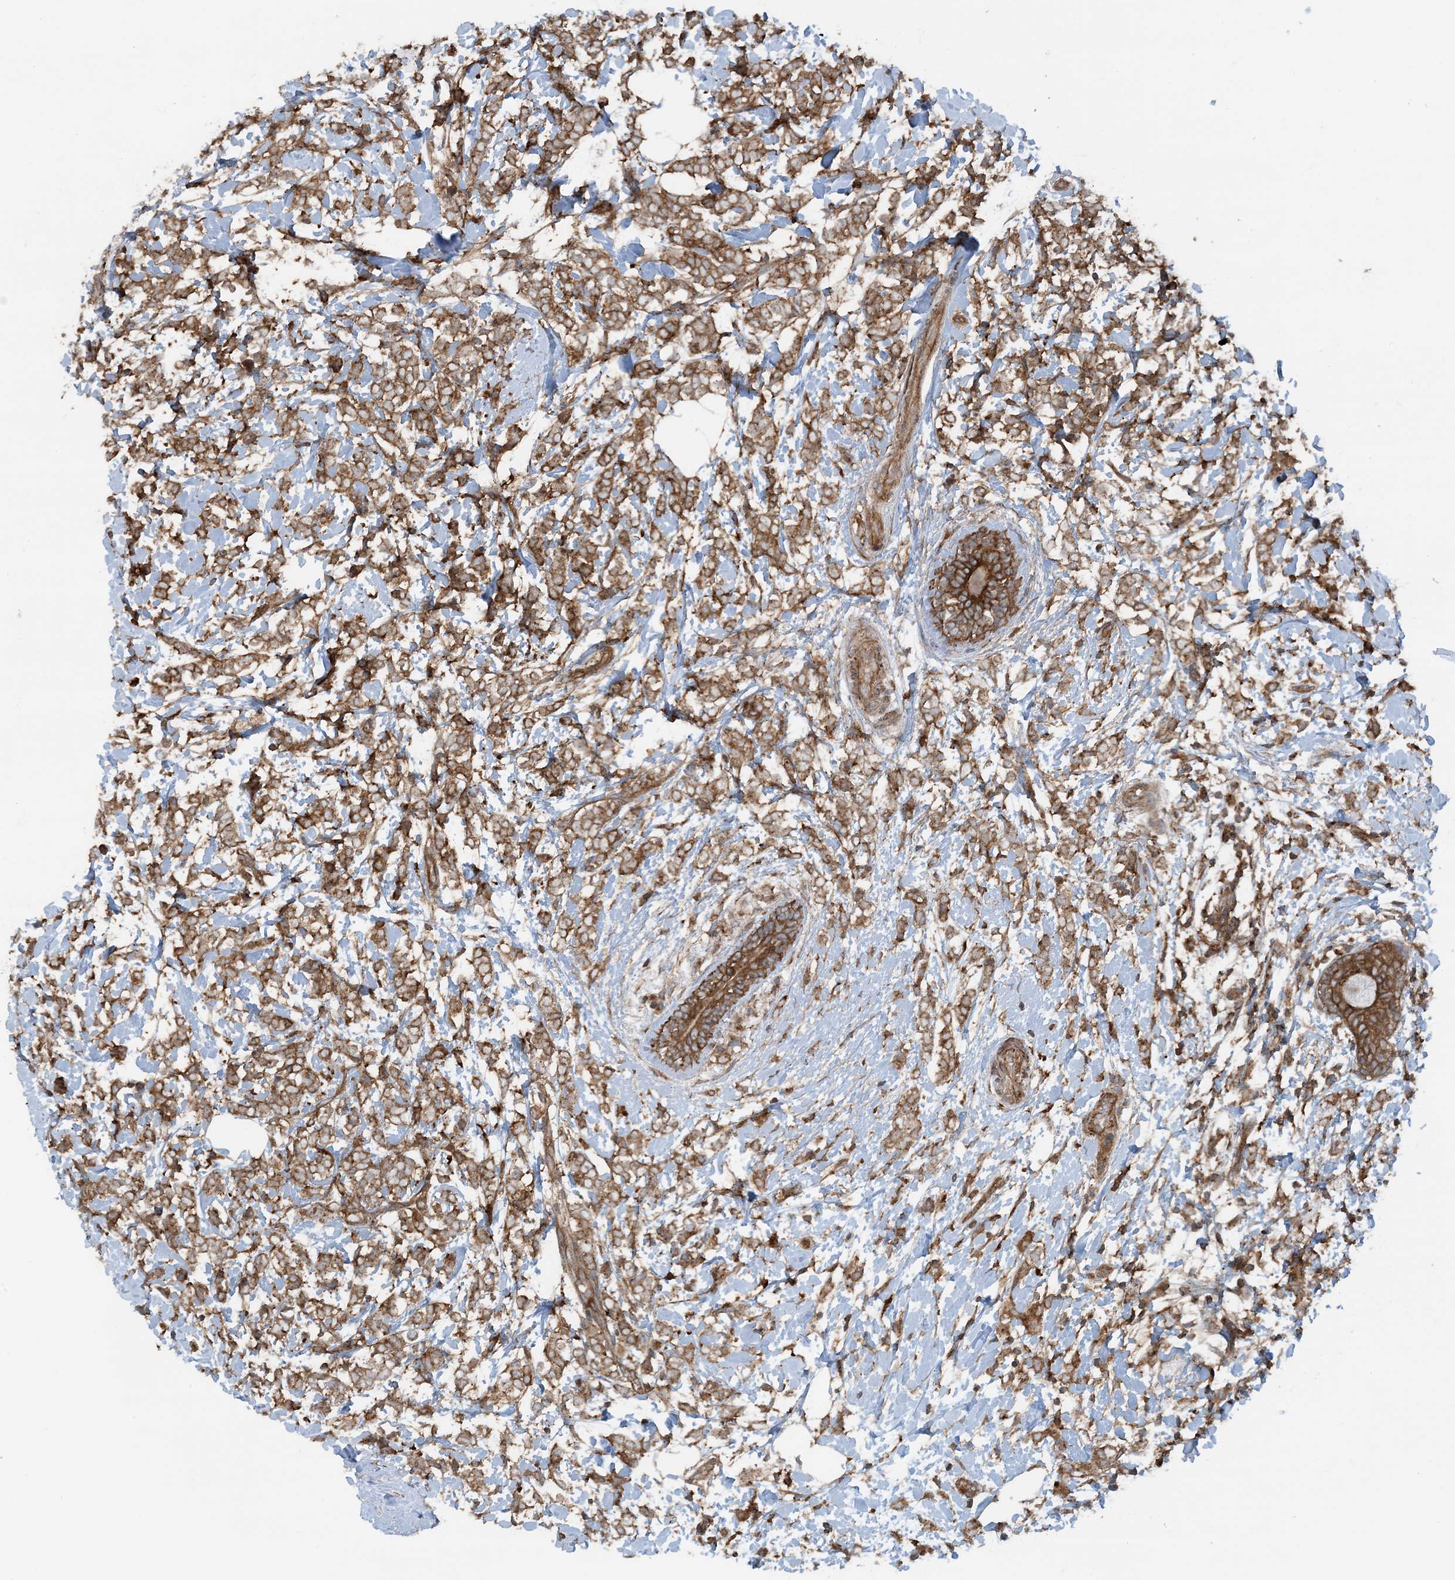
{"staining": {"intensity": "moderate", "quantity": ">75%", "location": "cytoplasmic/membranous"}, "tissue": "breast cancer", "cell_type": "Tumor cells", "image_type": "cancer", "snomed": [{"axis": "morphology", "description": "Normal tissue, NOS"}, {"axis": "morphology", "description": "Lobular carcinoma"}, {"axis": "topography", "description": "Breast"}], "caption": "Lobular carcinoma (breast) stained with DAB (3,3'-diaminobenzidine) IHC demonstrates medium levels of moderate cytoplasmic/membranous staining in about >75% of tumor cells.", "gene": "STAM2", "patient": {"sex": "female", "age": 47}}